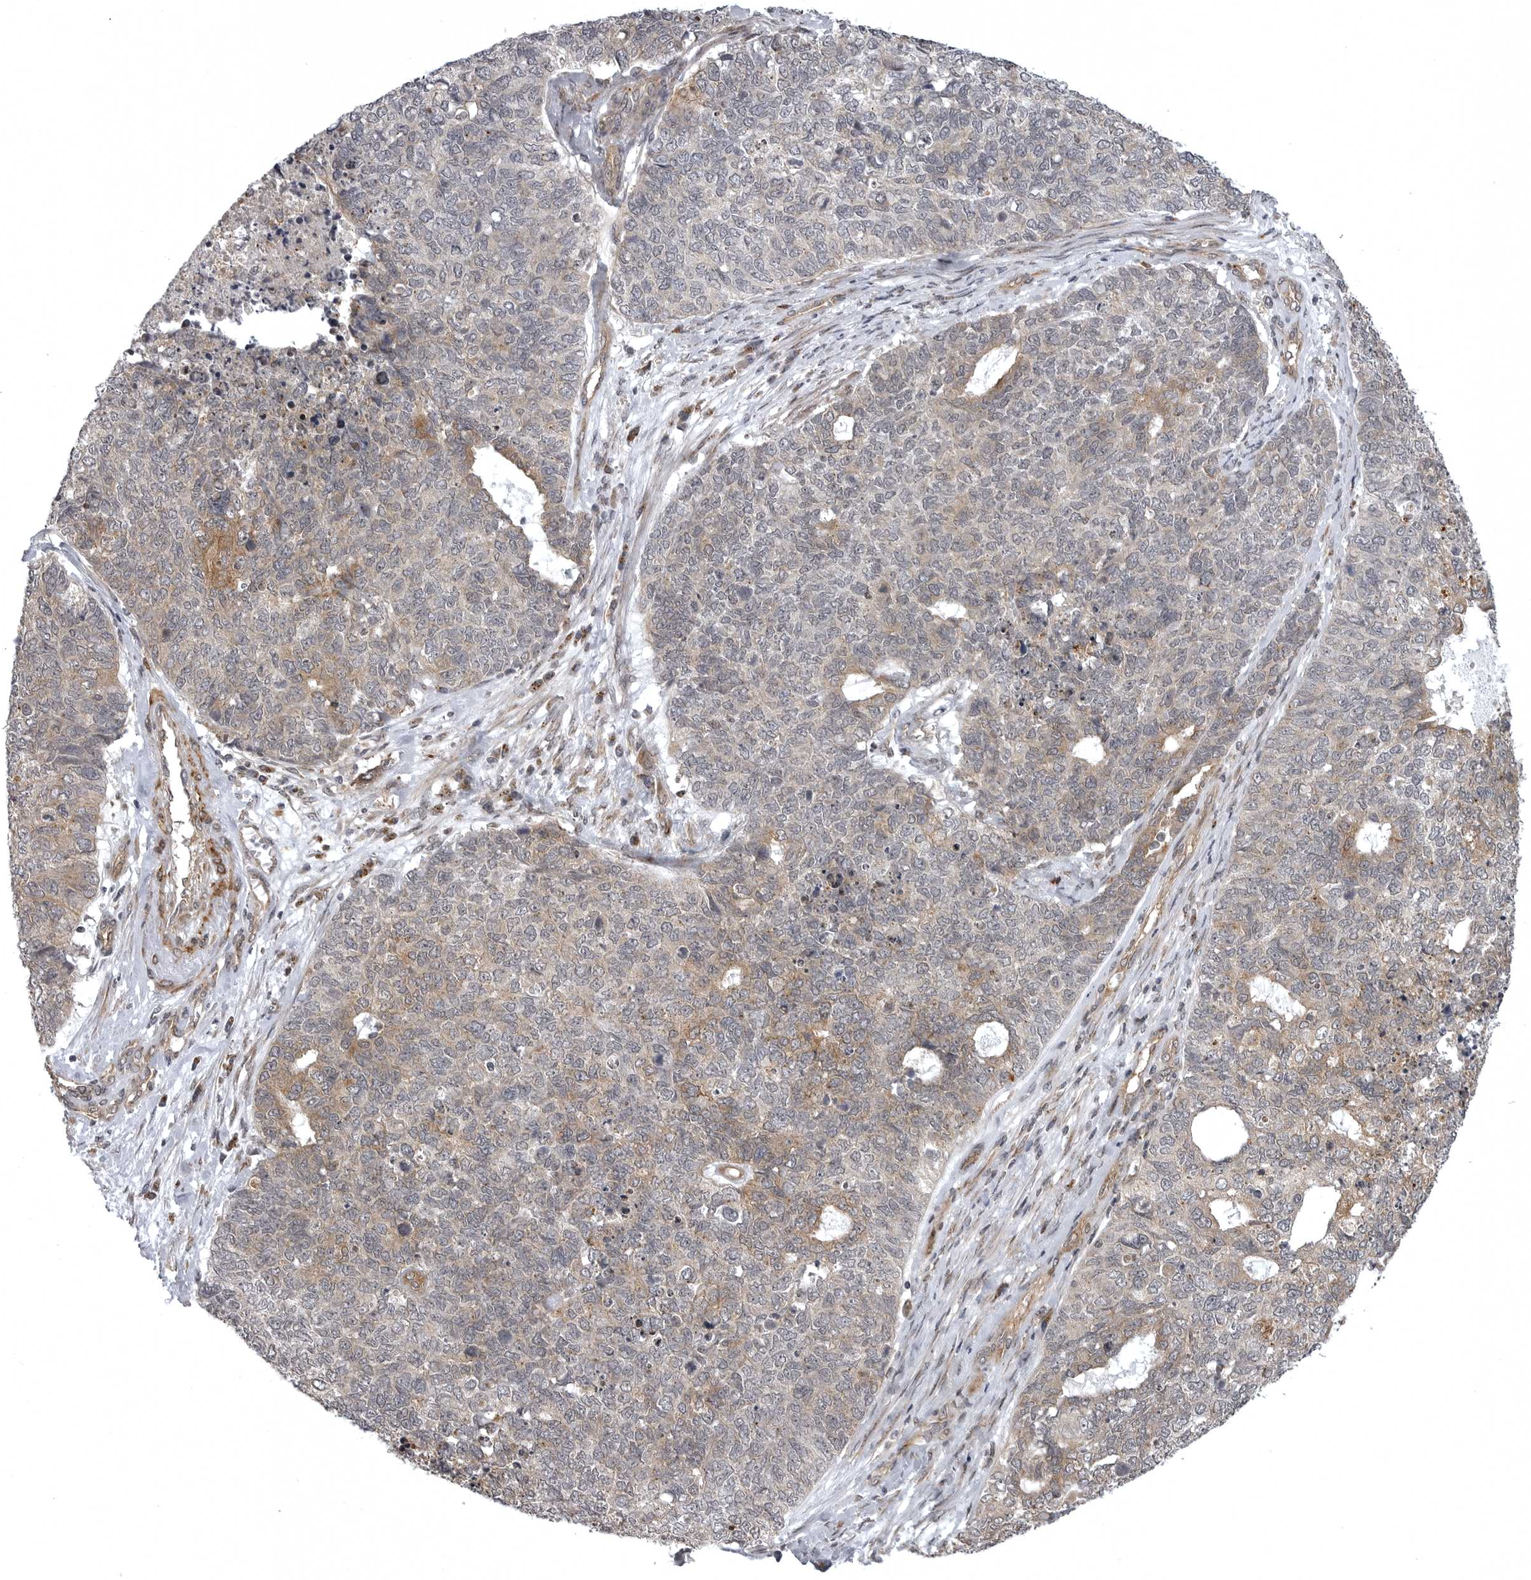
{"staining": {"intensity": "moderate", "quantity": "<25%", "location": "cytoplasmic/membranous"}, "tissue": "cervical cancer", "cell_type": "Tumor cells", "image_type": "cancer", "snomed": [{"axis": "morphology", "description": "Squamous cell carcinoma, NOS"}, {"axis": "topography", "description": "Cervix"}], "caption": "Tumor cells show low levels of moderate cytoplasmic/membranous positivity in approximately <25% of cells in cervical squamous cell carcinoma.", "gene": "SNX16", "patient": {"sex": "female", "age": 63}}